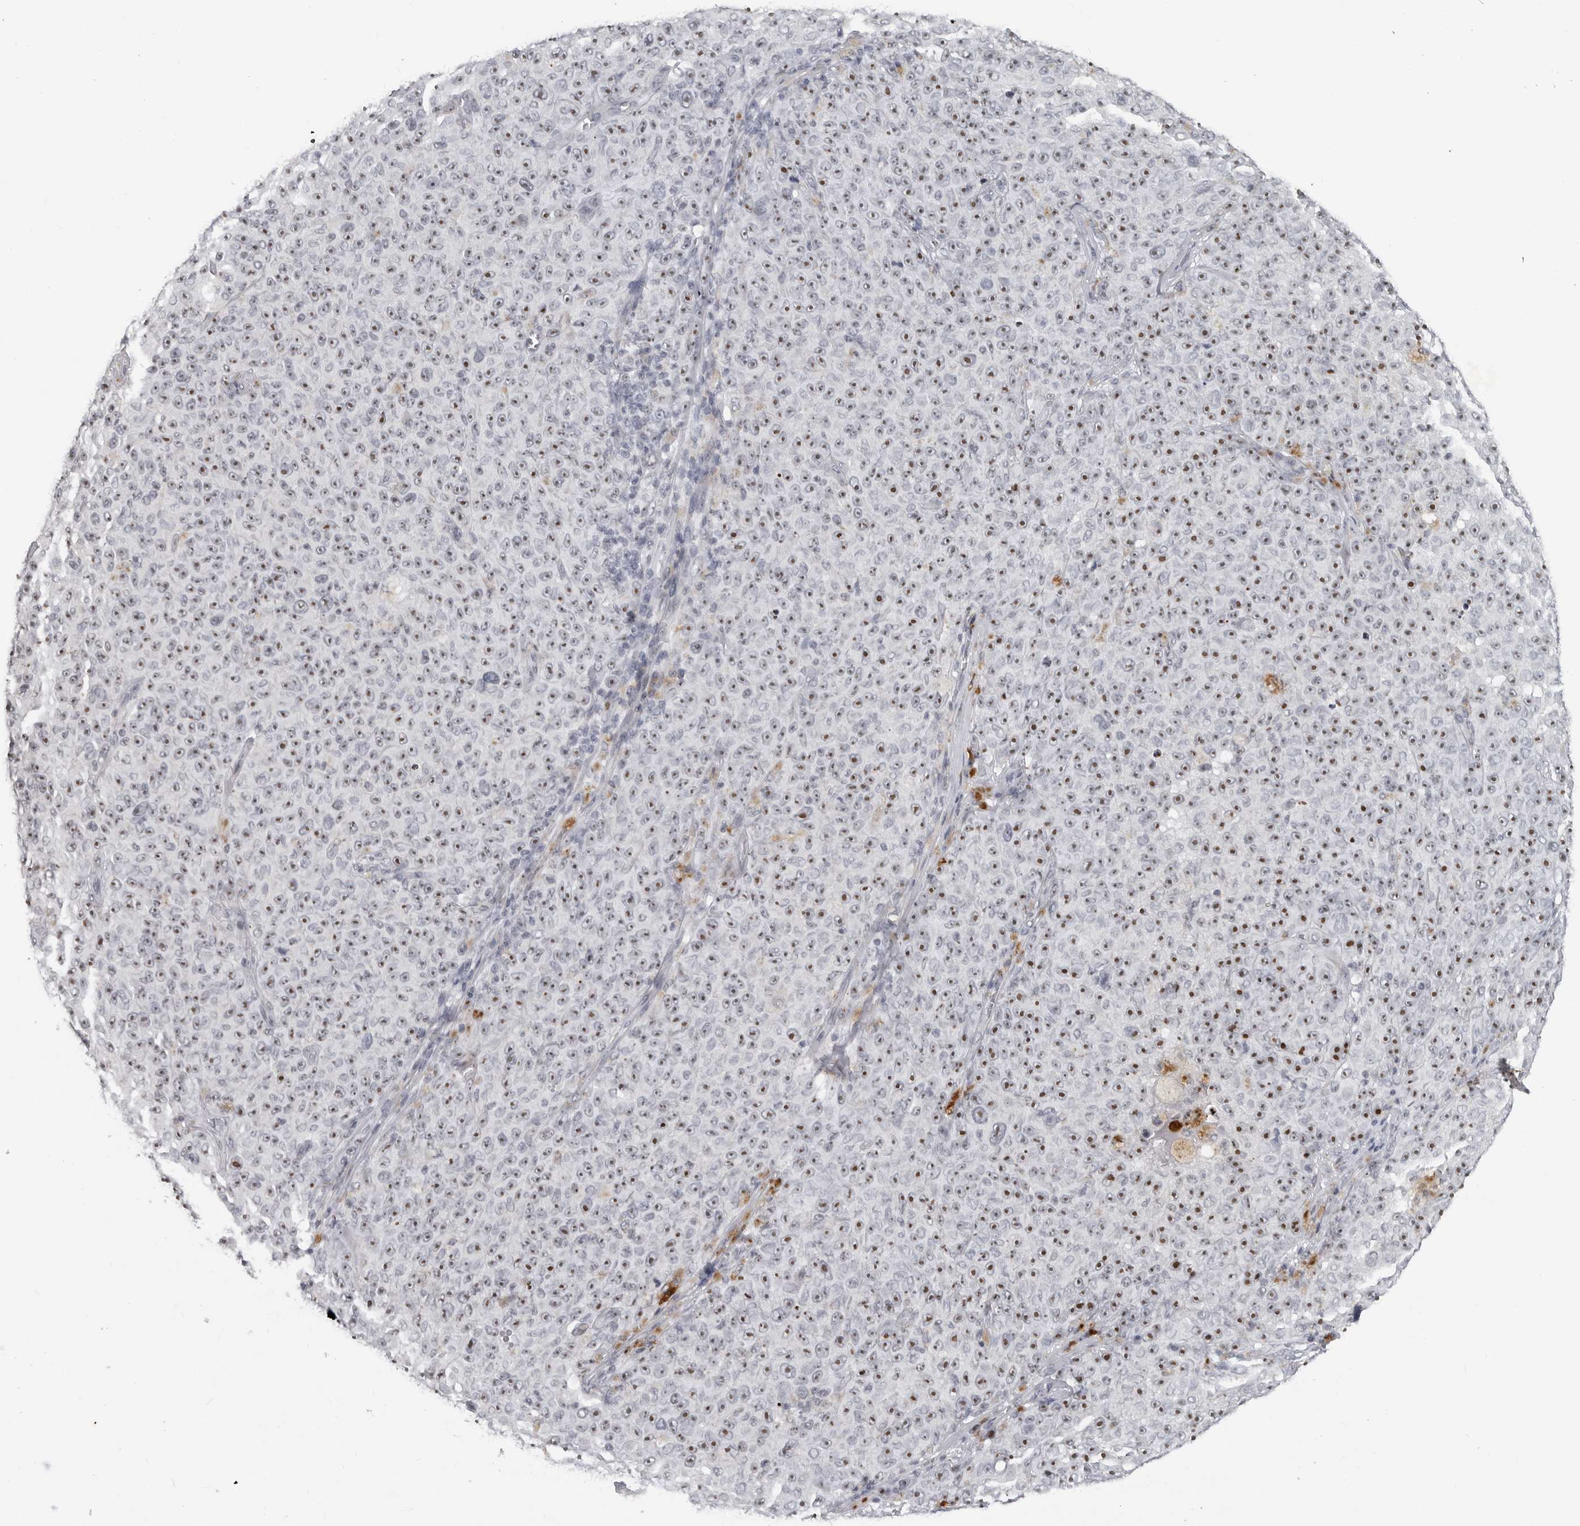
{"staining": {"intensity": "strong", "quantity": ">75%", "location": "nuclear"}, "tissue": "melanoma", "cell_type": "Tumor cells", "image_type": "cancer", "snomed": [{"axis": "morphology", "description": "Malignant melanoma, NOS"}, {"axis": "topography", "description": "Skin"}], "caption": "Strong nuclear protein expression is appreciated in about >75% of tumor cells in malignant melanoma.", "gene": "DDX54", "patient": {"sex": "female", "age": 82}}